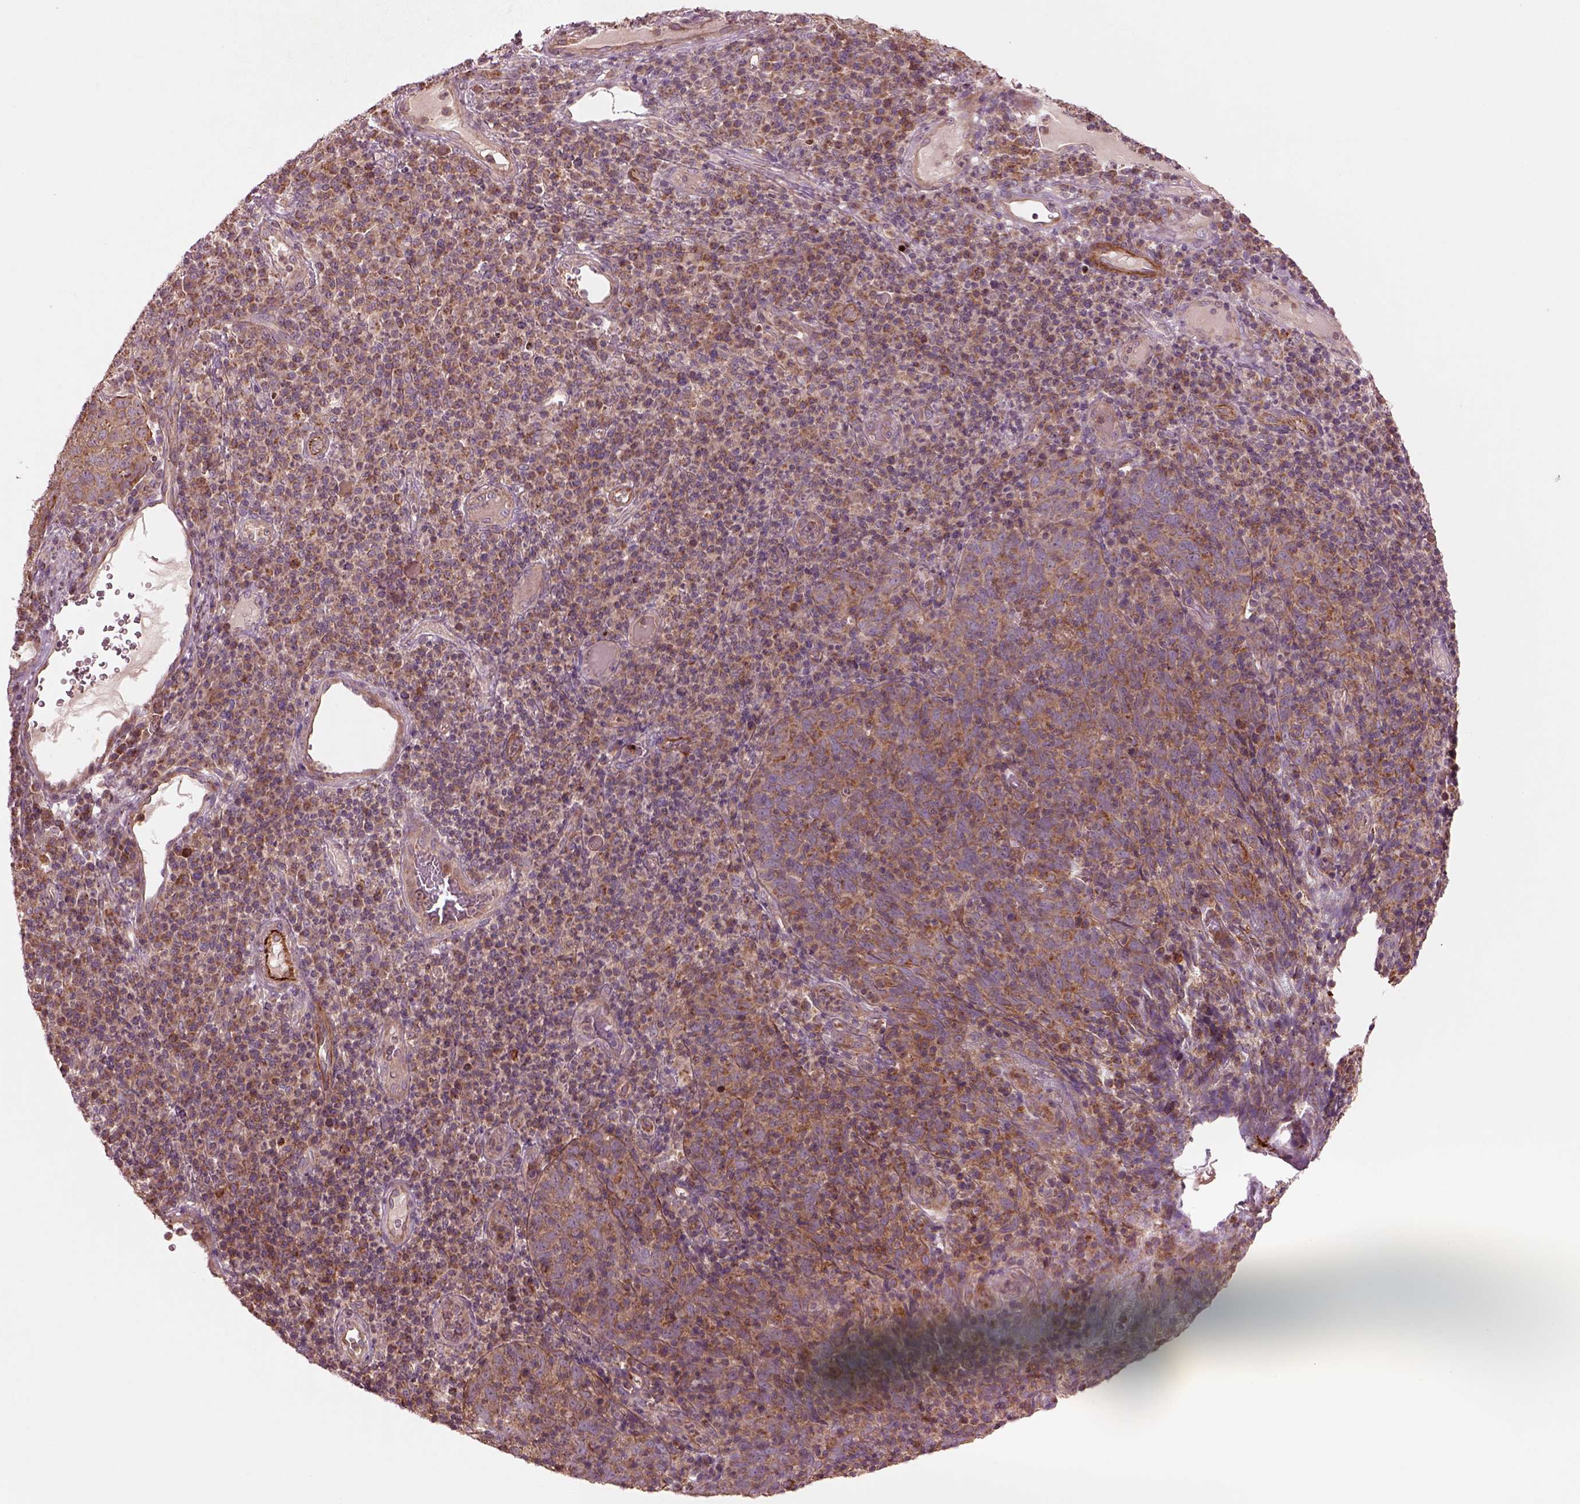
{"staining": {"intensity": "moderate", "quantity": ">75%", "location": "cytoplasmic/membranous"}, "tissue": "skin cancer", "cell_type": "Tumor cells", "image_type": "cancer", "snomed": [{"axis": "morphology", "description": "Squamous cell carcinoma, NOS"}, {"axis": "topography", "description": "Skin"}, {"axis": "topography", "description": "Anal"}], "caption": "The photomicrograph demonstrates a brown stain indicating the presence of a protein in the cytoplasmic/membranous of tumor cells in skin cancer (squamous cell carcinoma).", "gene": "SLC25A5", "patient": {"sex": "female", "age": 51}}